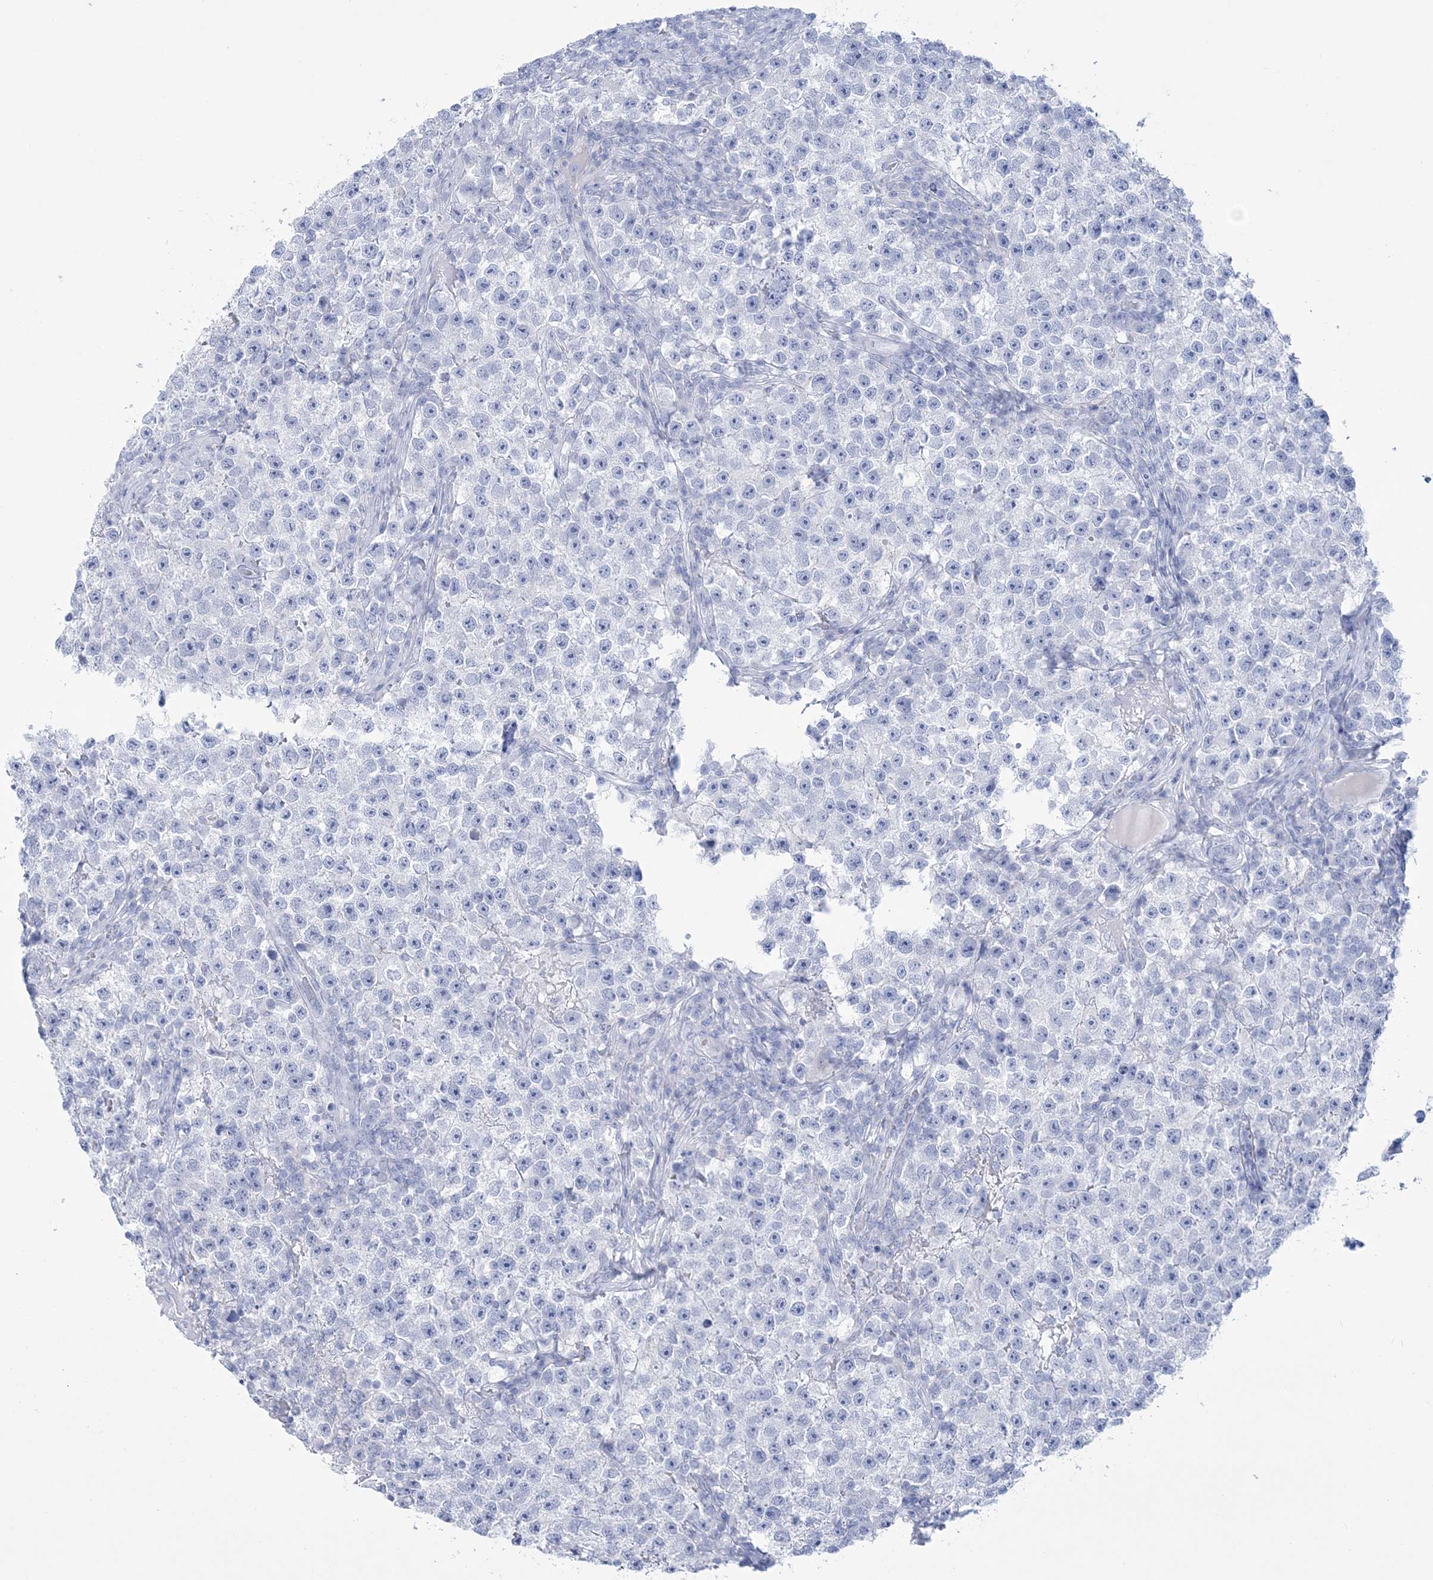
{"staining": {"intensity": "negative", "quantity": "none", "location": "none"}, "tissue": "testis cancer", "cell_type": "Tumor cells", "image_type": "cancer", "snomed": [{"axis": "morphology", "description": "Seminoma, NOS"}, {"axis": "topography", "description": "Testis"}], "caption": "This histopathology image is of seminoma (testis) stained with immunohistochemistry (IHC) to label a protein in brown with the nuclei are counter-stained blue. There is no staining in tumor cells.", "gene": "RBP2", "patient": {"sex": "male", "age": 22}}